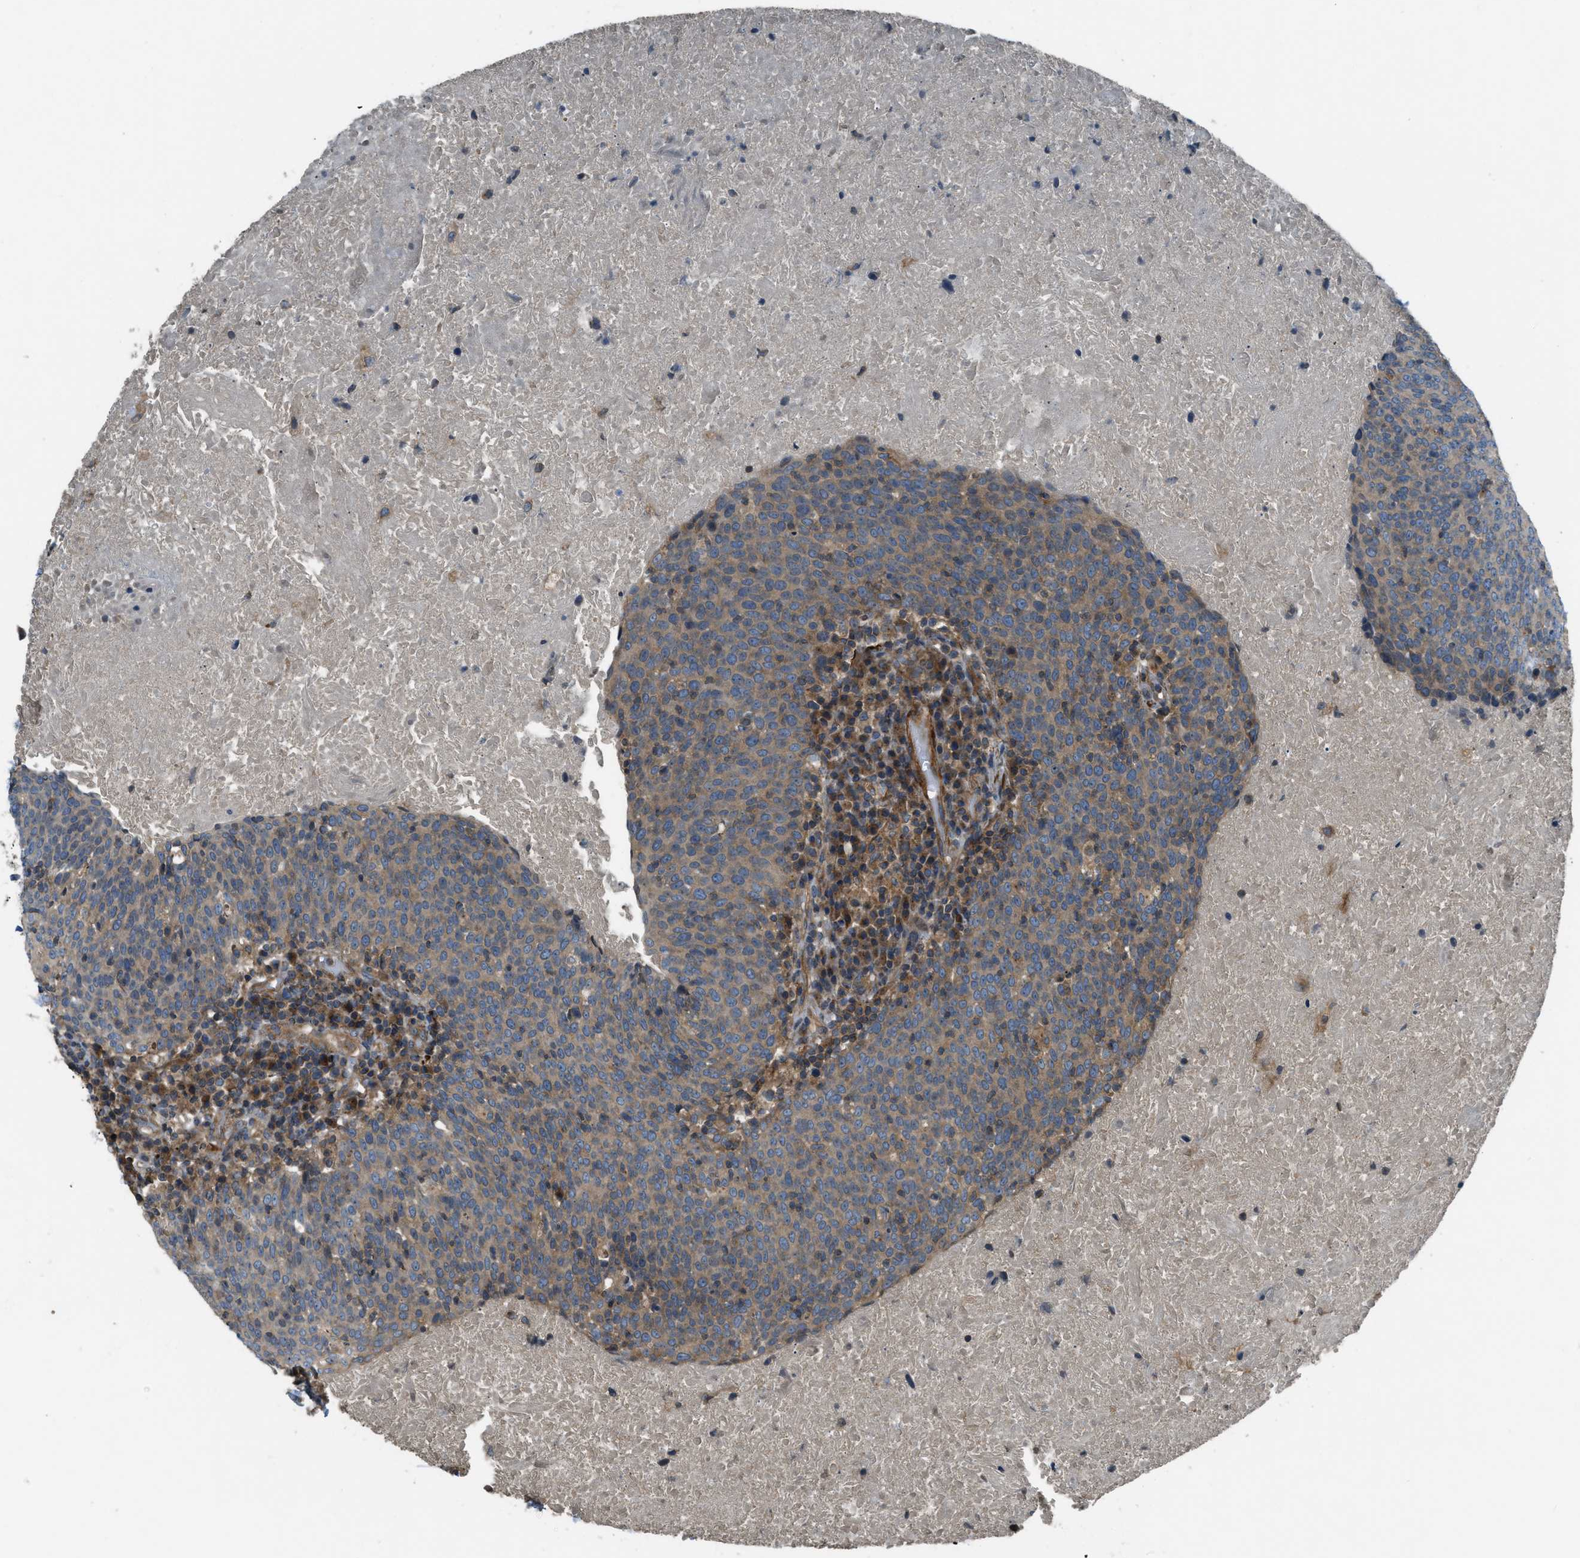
{"staining": {"intensity": "moderate", "quantity": ">75%", "location": "cytoplasmic/membranous"}, "tissue": "head and neck cancer", "cell_type": "Tumor cells", "image_type": "cancer", "snomed": [{"axis": "morphology", "description": "Squamous cell carcinoma, NOS"}, {"axis": "morphology", "description": "Squamous cell carcinoma, metastatic, NOS"}, {"axis": "topography", "description": "Lymph node"}, {"axis": "topography", "description": "Head-Neck"}], "caption": "Protein positivity by immunohistochemistry exhibits moderate cytoplasmic/membranous staining in about >75% of tumor cells in head and neck cancer (metastatic squamous cell carcinoma).", "gene": "VEZT", "patient": {"sex": "male", "age": 62}}